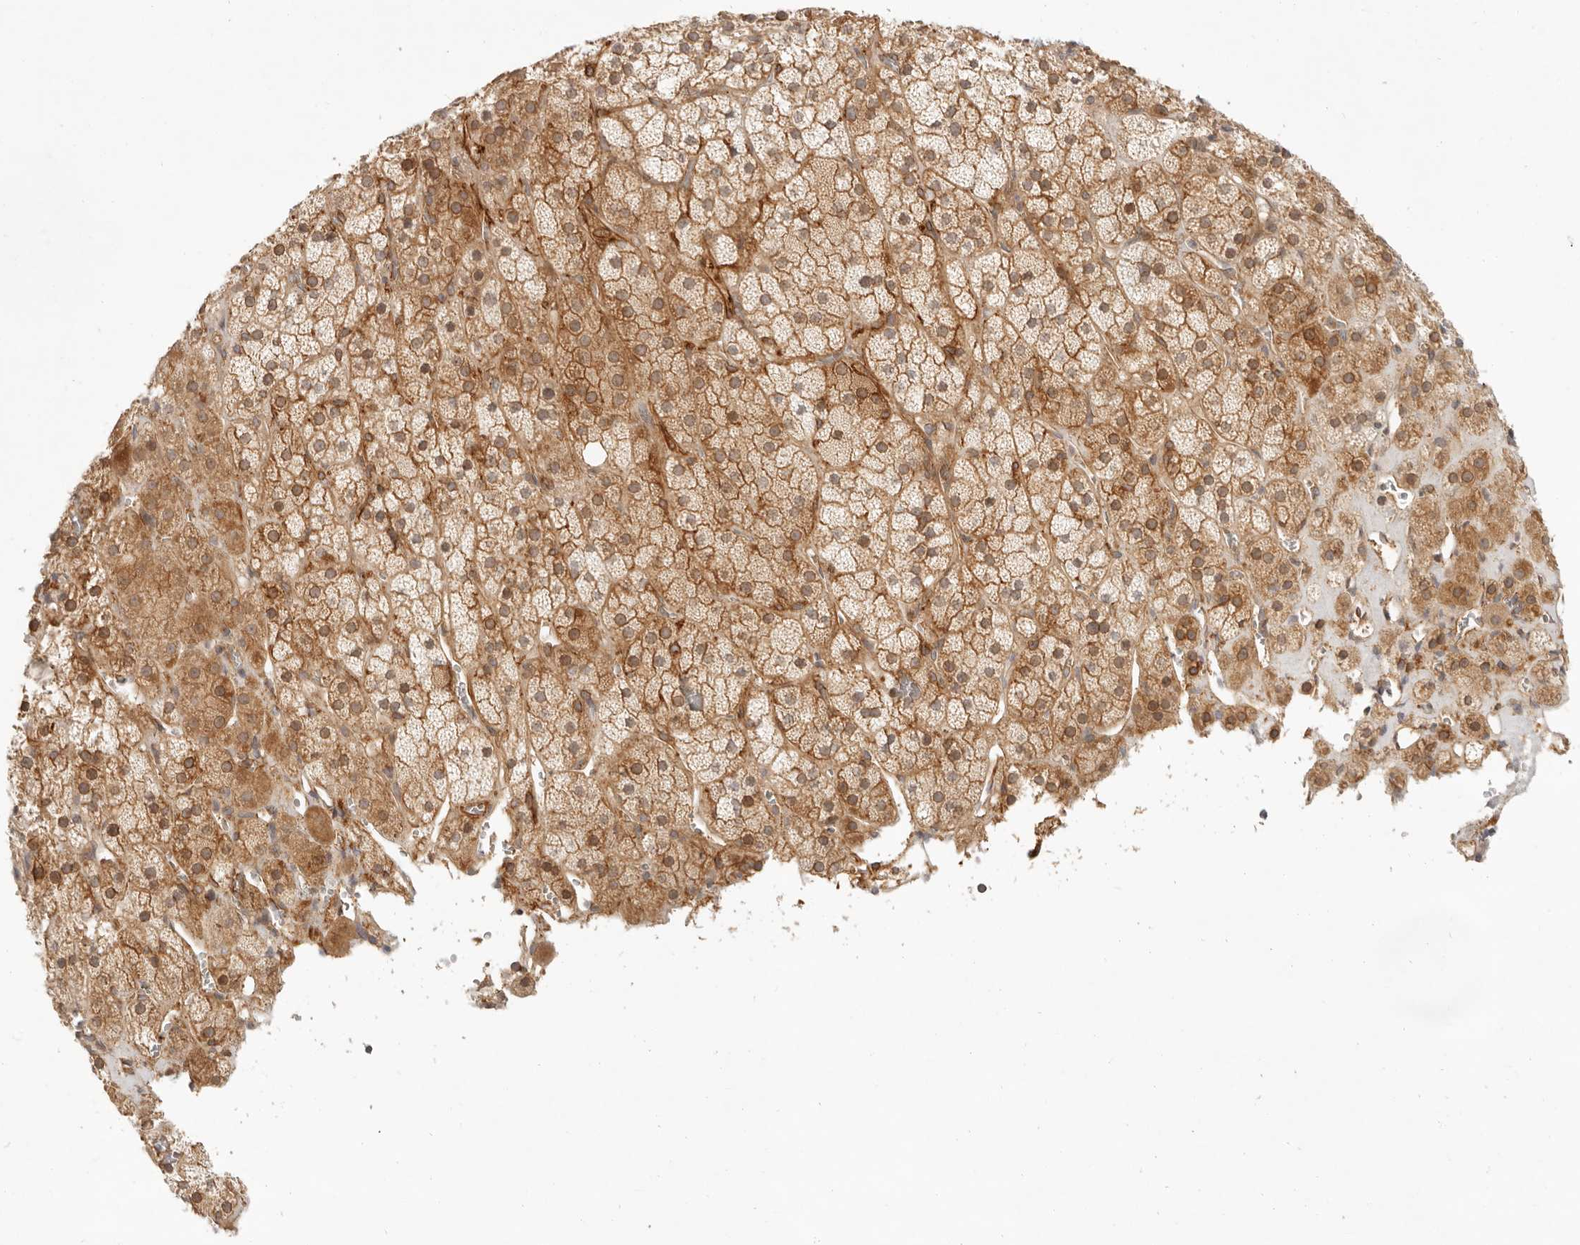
{"staining": {"intensity": "moderate", "quantity": ">75%", "location": "cytoplasmic/membranous"}, "tissue": "adrenal gland", "cell_type": "Glandular cells", "image_type": "normal", "snomed": [{"axis": "morphology", "description": "Normal tissue, NOS"}, {"axis": "topography", "description": "Adrenal gland"}], "caption": "Immunohistochemistry image of unremarkable adrenal gland: adrenal gland stained using immunohistochemistry (IHC) displays medium levels of moderate protein expression localized specifically in the cytoplasmic/membranous of glandular cells, appearing as a cytoplasmic/membranous brown color.", "gene": "UFSP1", "patient": {"sex": "male", "age": 57}}